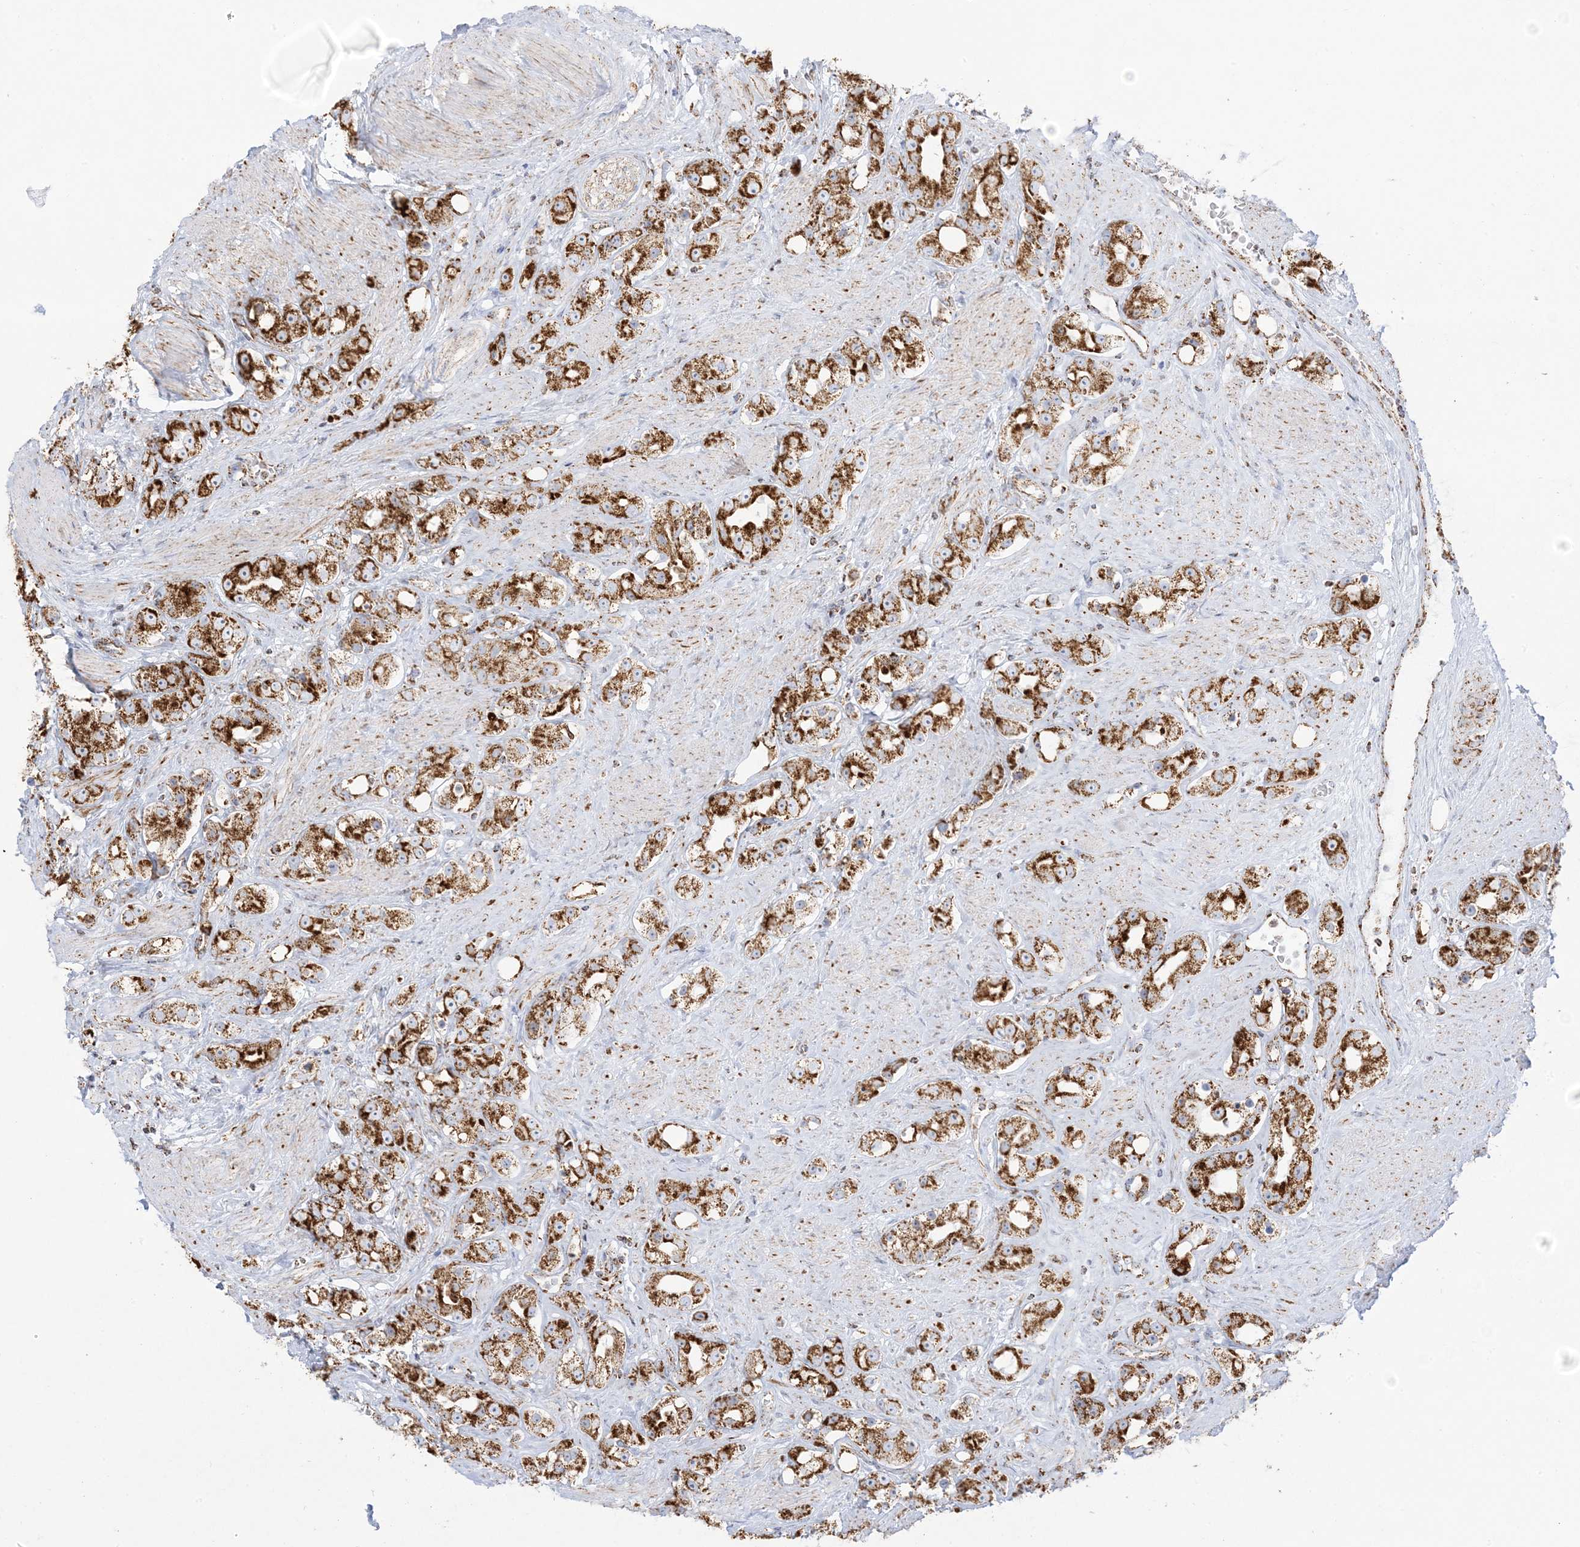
{"staining": {"intensity": "moderate", "quantity": ">75%", "location": "cytoplasmic/membranous"}, "tissue": "prostate cancer", "cell_type": "Tumor cells", "image_type": "cancer", "snomed": [{"axis": "morphology", "description": "Adenocarcinoma, NOS"}, {"axis": "topography", "description": "Prostate"}], "caption": "About >75% of tumor cells in prostate cancer reveal moderate cytoplasmic/membranous protein staining as visualized by brown immunohistochemical staining.", "gene": "MRPS36", "patient": {"sex": "male", "age": 79}}